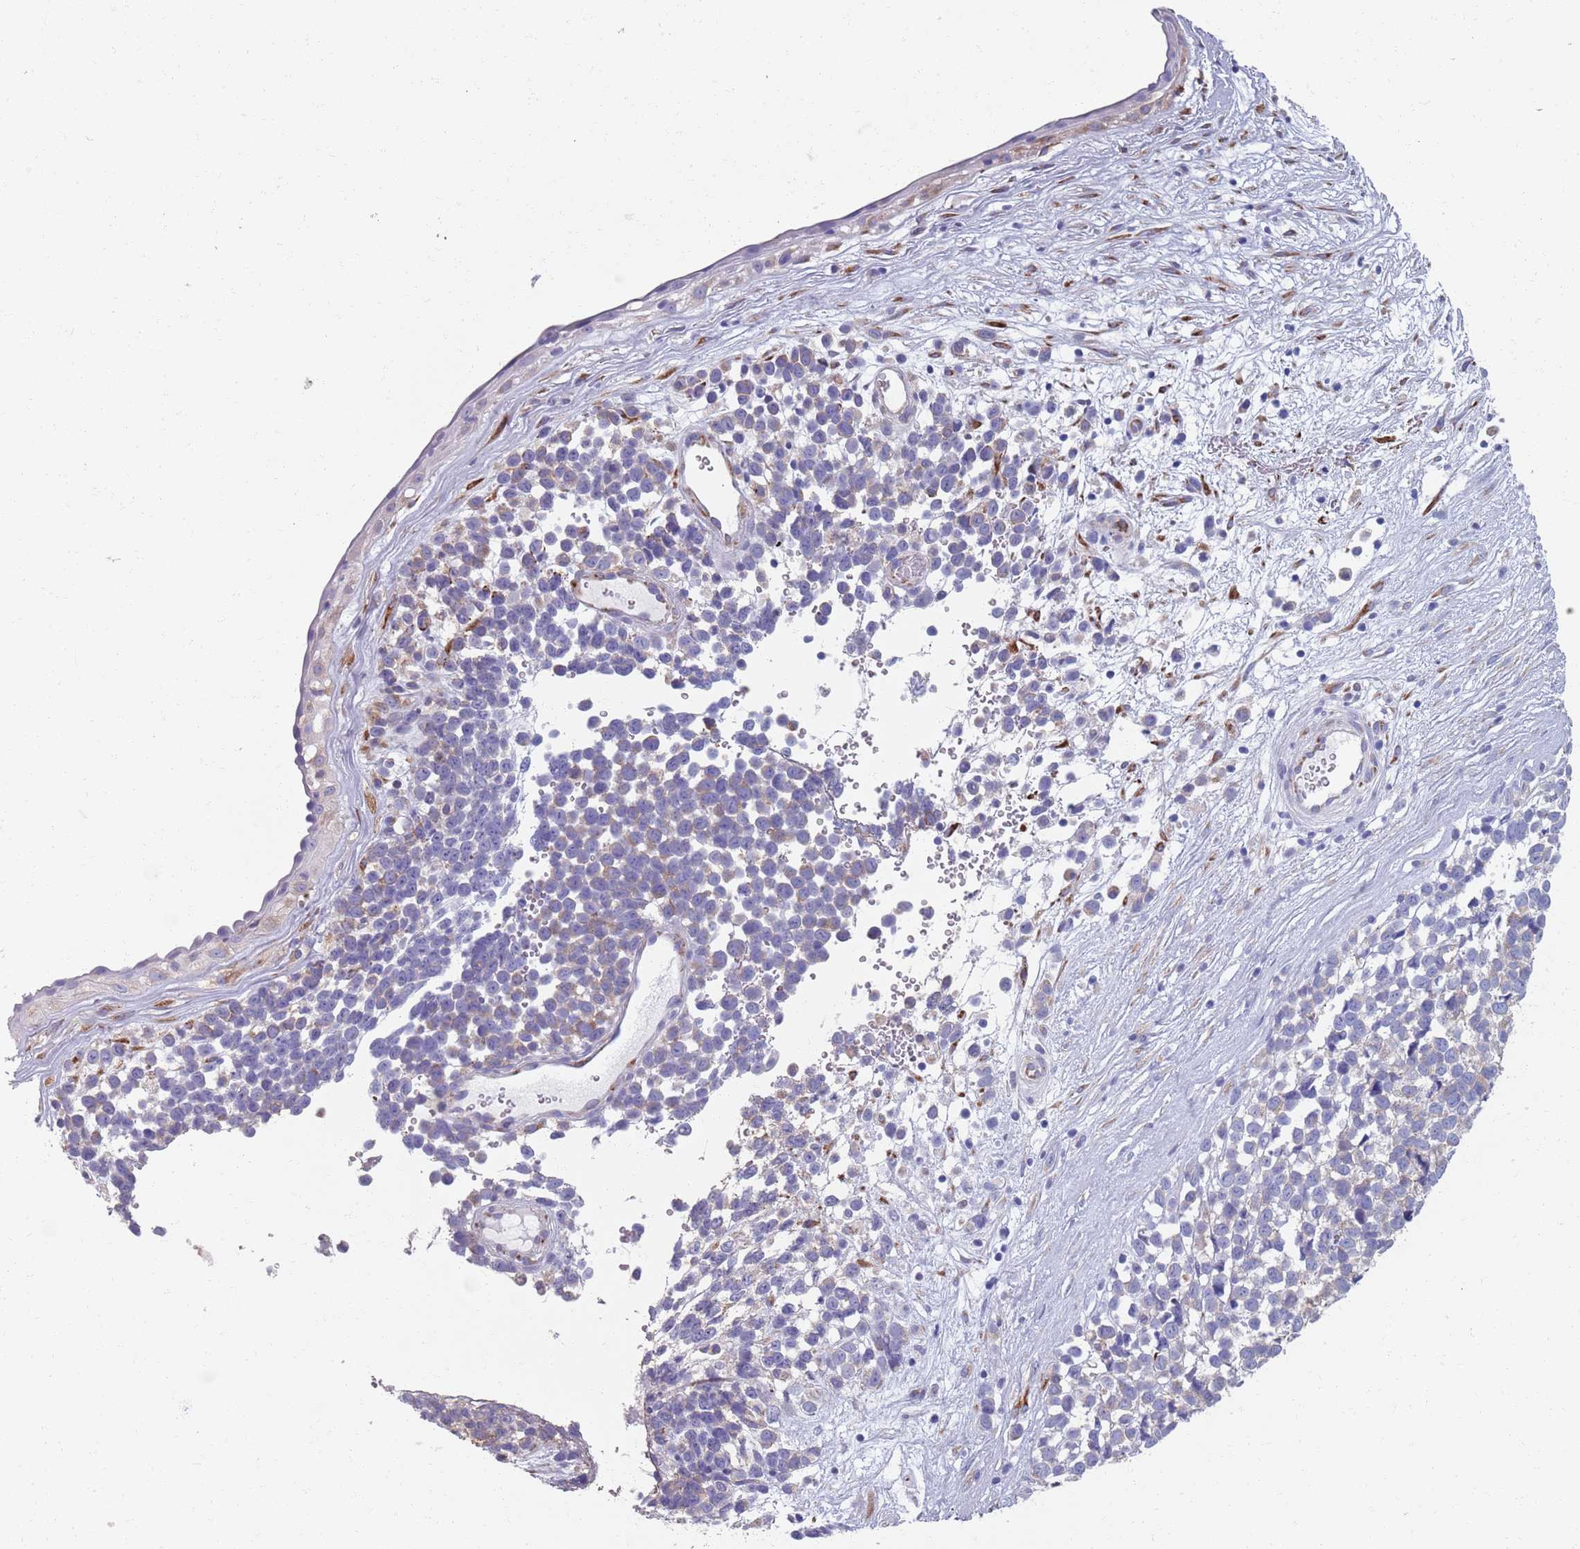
{"staining": {"intensity": "weak", "quantity": "25%-75%", "location": "cytoplasmic/membranous"}, "tissue": "melanoma", "cell_type": "Tumor cells", "image_type": "cancer", "snomed": [{"axis": "morphology", "description": "Malignant melanoma, NOS"}, {"axis": "topography", "description": "Nose, NOS"}], "caption": "Melanoma was stained to show a protein in brown. There is low levels of weak cytoplasmic/membranous staining in about 25%-75% of tumor cells.", "gene": "PLOD1", "patient": {"sex": "female", "age": 48}}